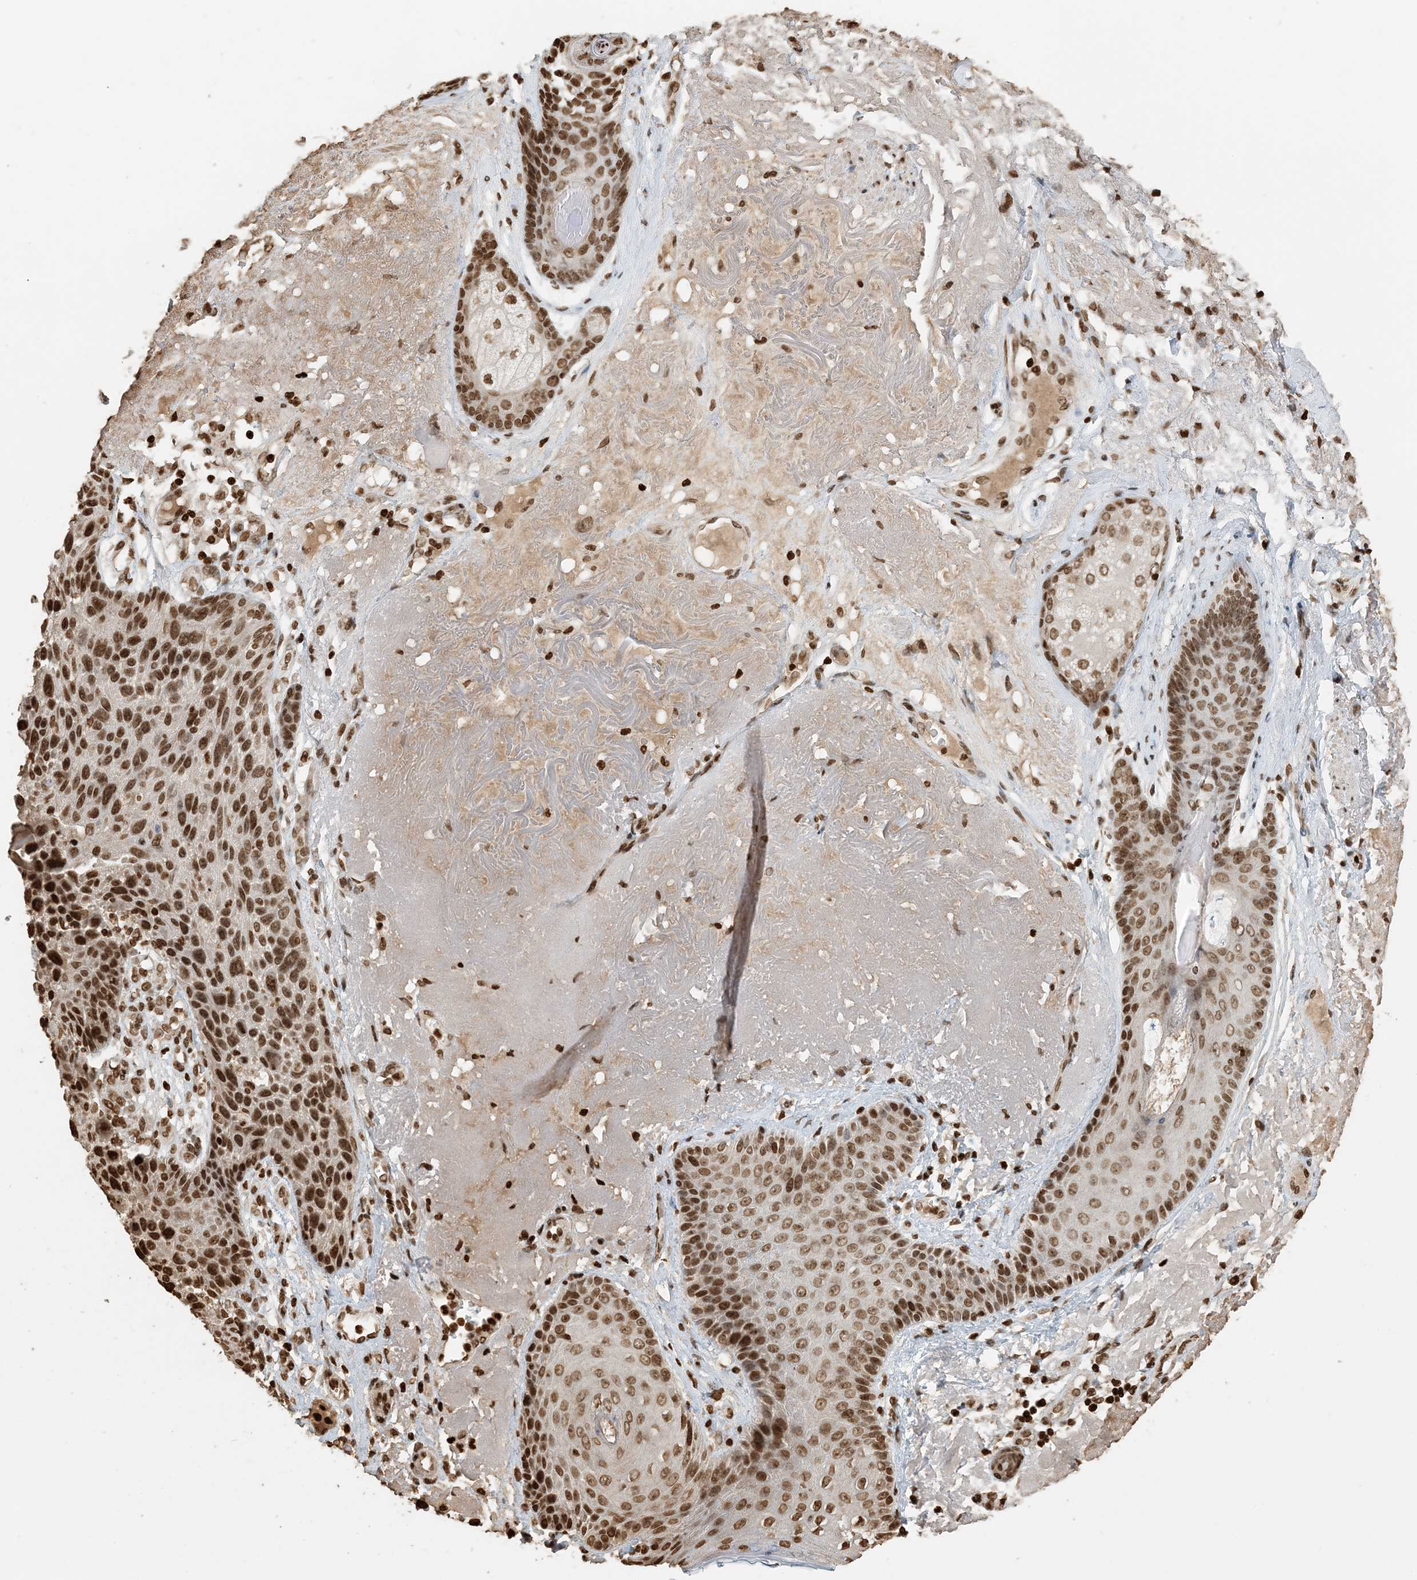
{"staining": {"intensity": "strong", "quantity": ">75%", "location": "nuclear"}, "tissue": "skin cancer", "cell_type": "Tumor cells", "image_type": "cancer", "snomed": [{"axis": "morphology", "description": "Squamous cell carcinoma, NOS"}, {"axis": "topography", "description": "Skin"}], "caption": "Brown immunohistochemical staining in skin cancer shows strong nuclear staining in about >75% of tumor cells.", "gene": "H3-3B", "patient": {"sex": "female", "age": 88}}